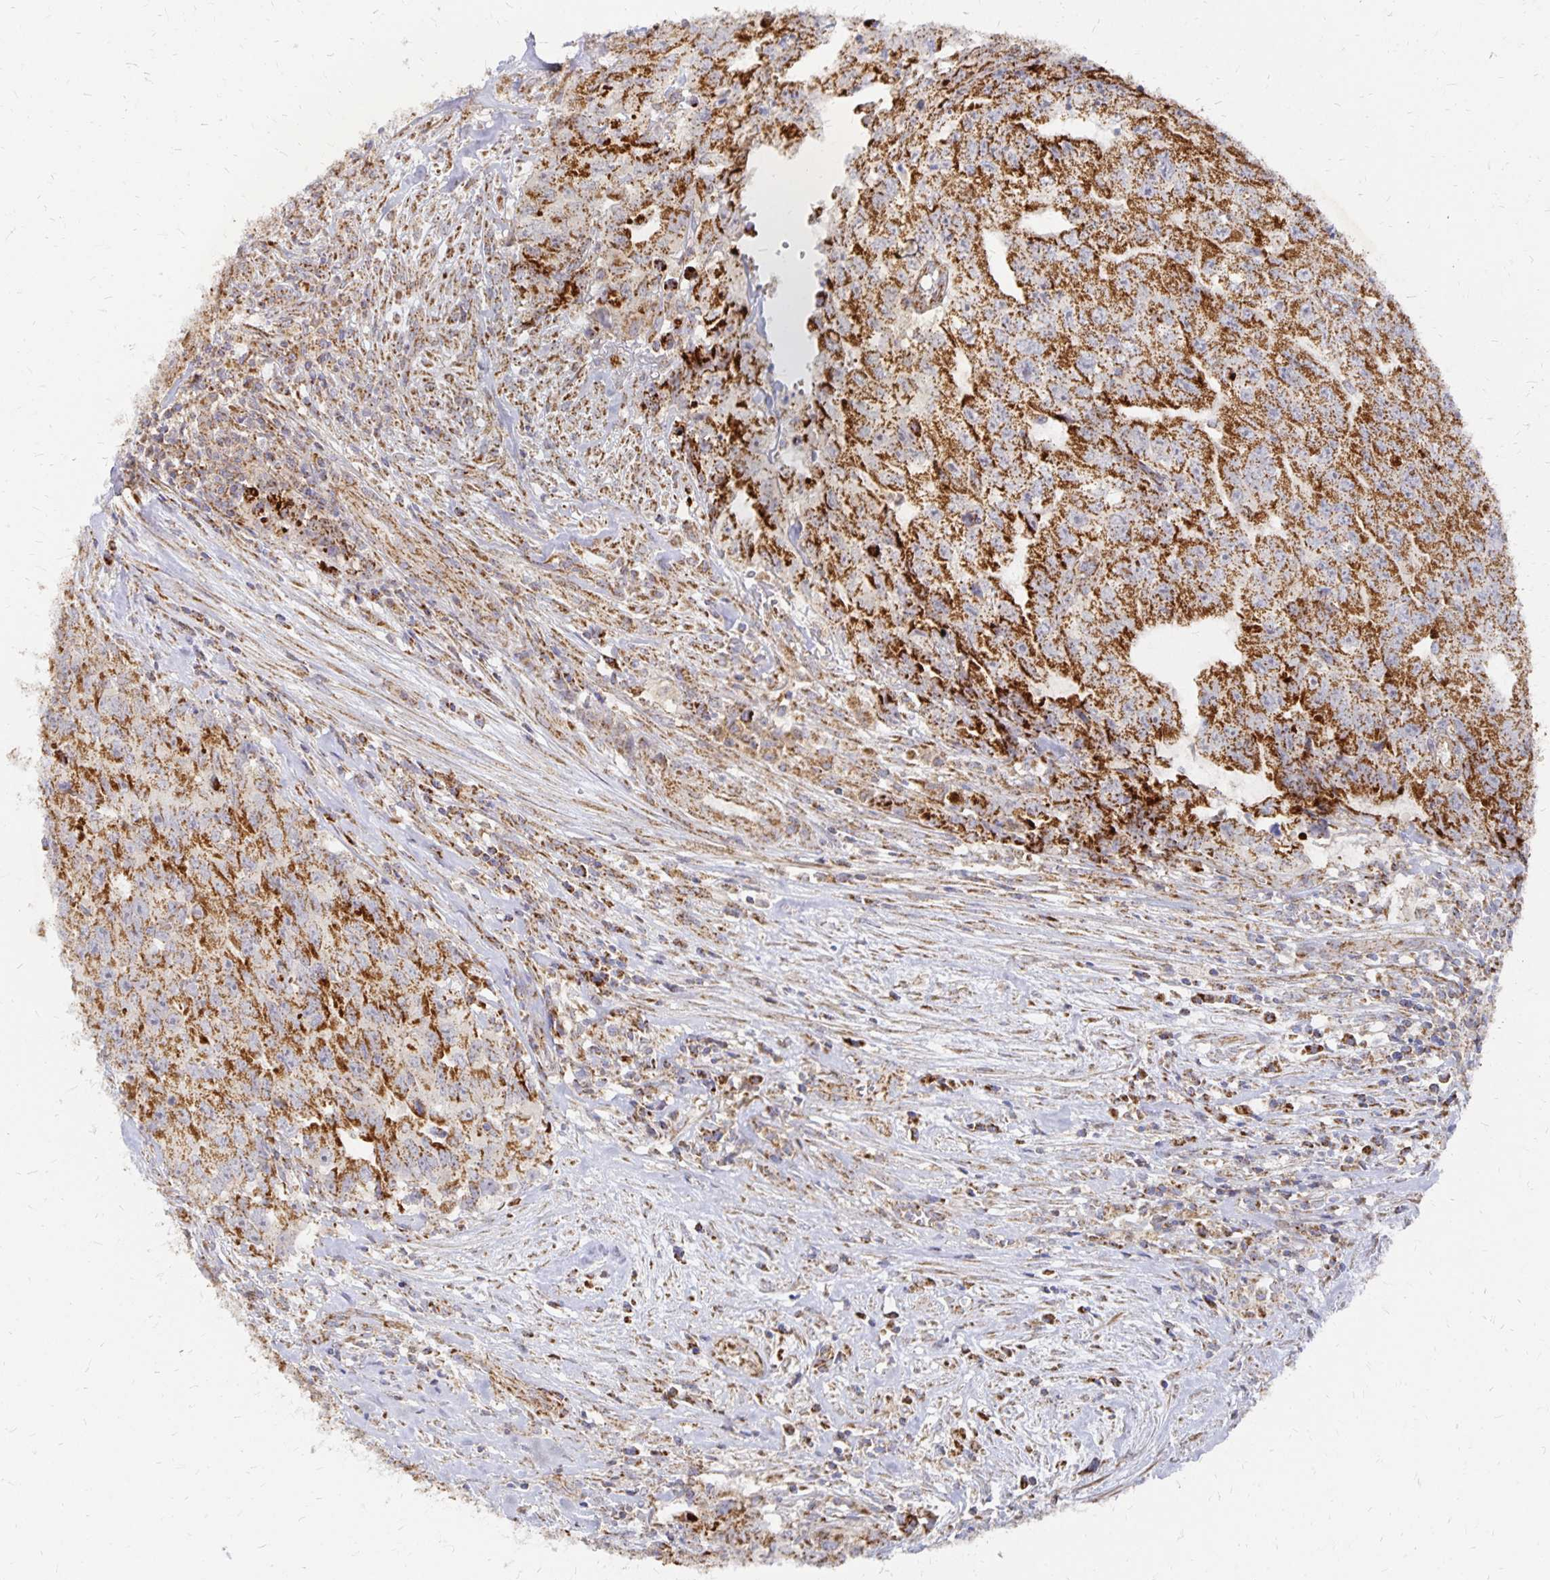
{"staining": {"intensity": "strong", "quantity": ">75%", "location": "cytoplasmic/membranous"}, "tissue": "testis cancer", "cell_type": "Tumor cells", "image_type": "cancer", "snomed": [{"axis": "morphology", "description": "Carcinoma, Embryonal, NOS"}, {"axis": "morphology", "description": "Teratoma, malignant, NOS"}, {"axis": "topography", "description": "Testis"}], "caption": "Protein staining of testis cancer (embryonal carcinoma) tissue shows strong cytoplasmic/membranous positivity in approximately >75% of tumor cells. The protein of interest is stained brown, and the nuclei are stained in blue (DAB (3,3'-diaminobenzidine) IHC with brightfield microscopy, high magnification).", "gene": "STOML2", "patient": {"sex": "male", "age": 24}}